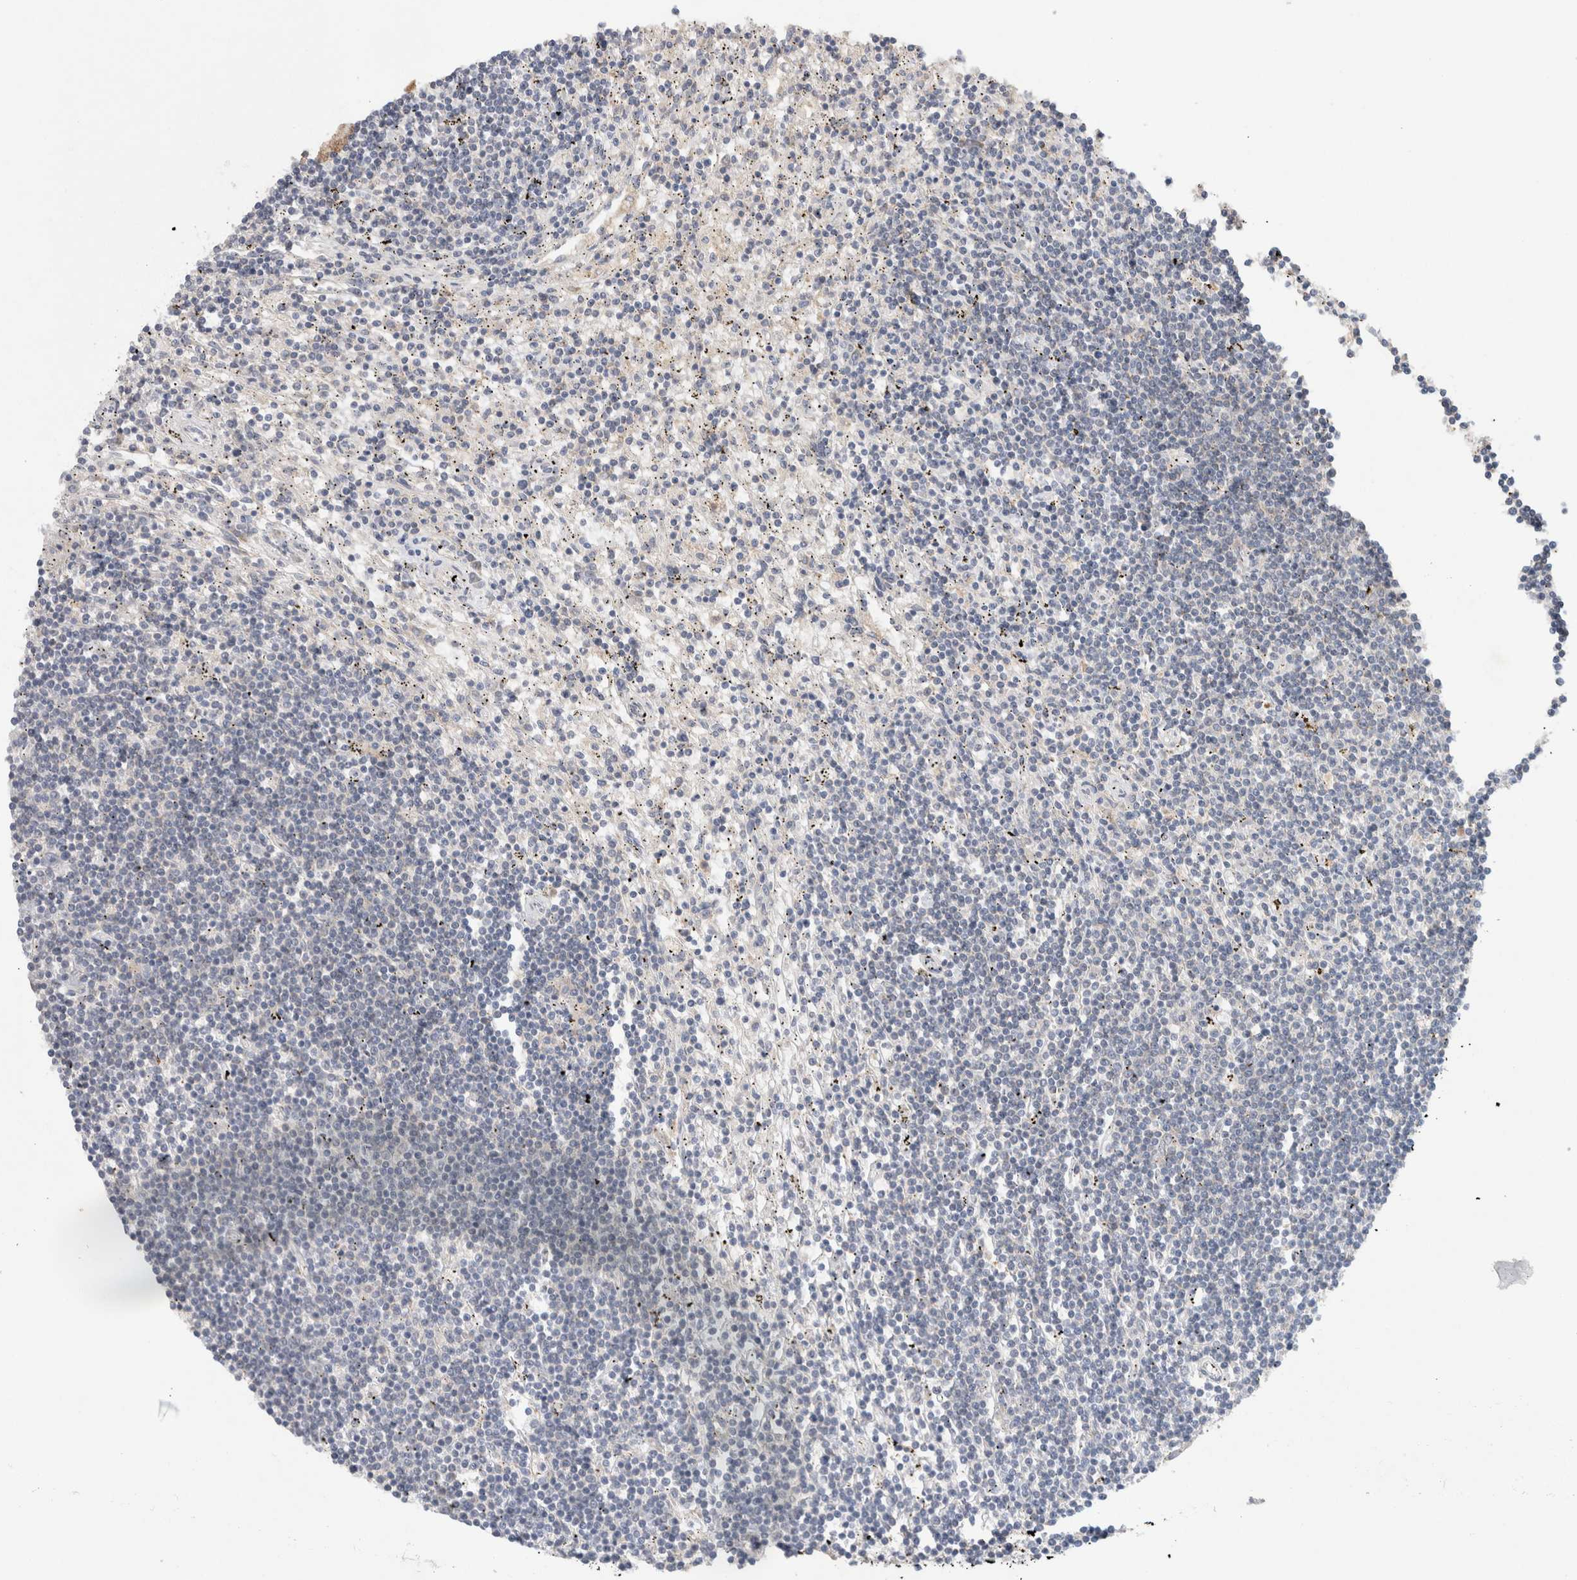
{"staining": {"intensity": "negative", "quantity": "none", "location": "none"}, "tissue": "lymphoma", "cell_type": "Tumor cells", "image_type": "cancer", "snomed": [{"axis": "morphology", "description": "Malignant lymphoma, non-Hodgkin's type, Low grade"}, {"axis": "topography", "description": "Spleen"}], "caption": "An immunohistochemistry histopathology image of lymphoma is shown. There is no staining in tumor cells of lymphoma.", "gene": "RAB14", "patient": {"sex": "male", "age": 76}}